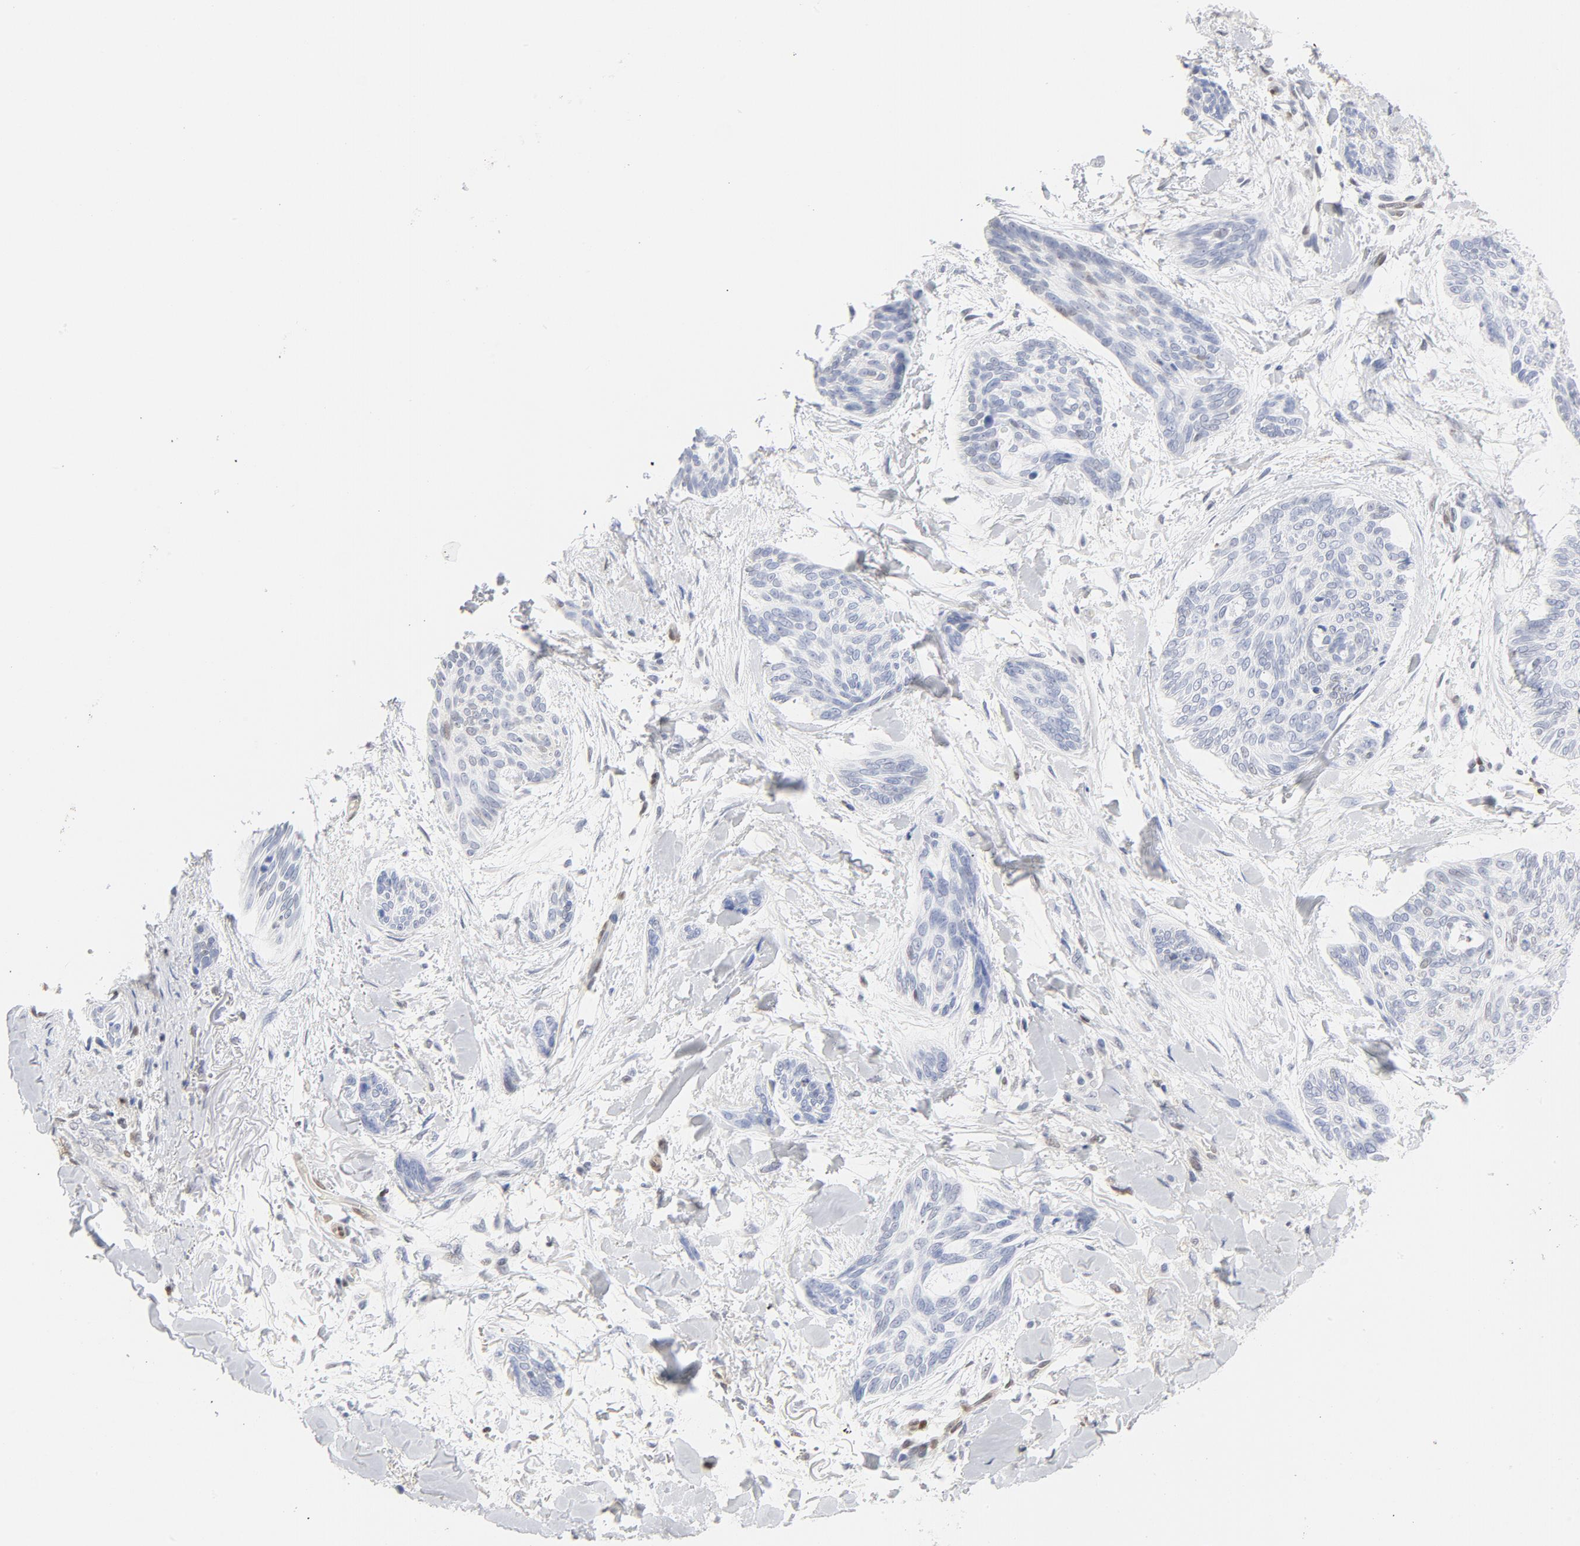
{"staining": {"intensity": "weak", "quantity": "<25%", "location": "nuclear"}, "tissue": "skin cancer", "cell_type": "Tumor cells", "image_type": "cancer", "snomed": [{"axis": "morphology", "description": "Normal tissue, NOS"}, {"axis": "morphology", "description": "Basal cell carcinoma"}, {"axis": "topography", "description": "Skin"}], "caption": "Protein analysis of skin cancer demonstrates no significant staining in tumor cells.", "gene": "CDKN1B", "patient": {"sex": "female", "age": 71}}